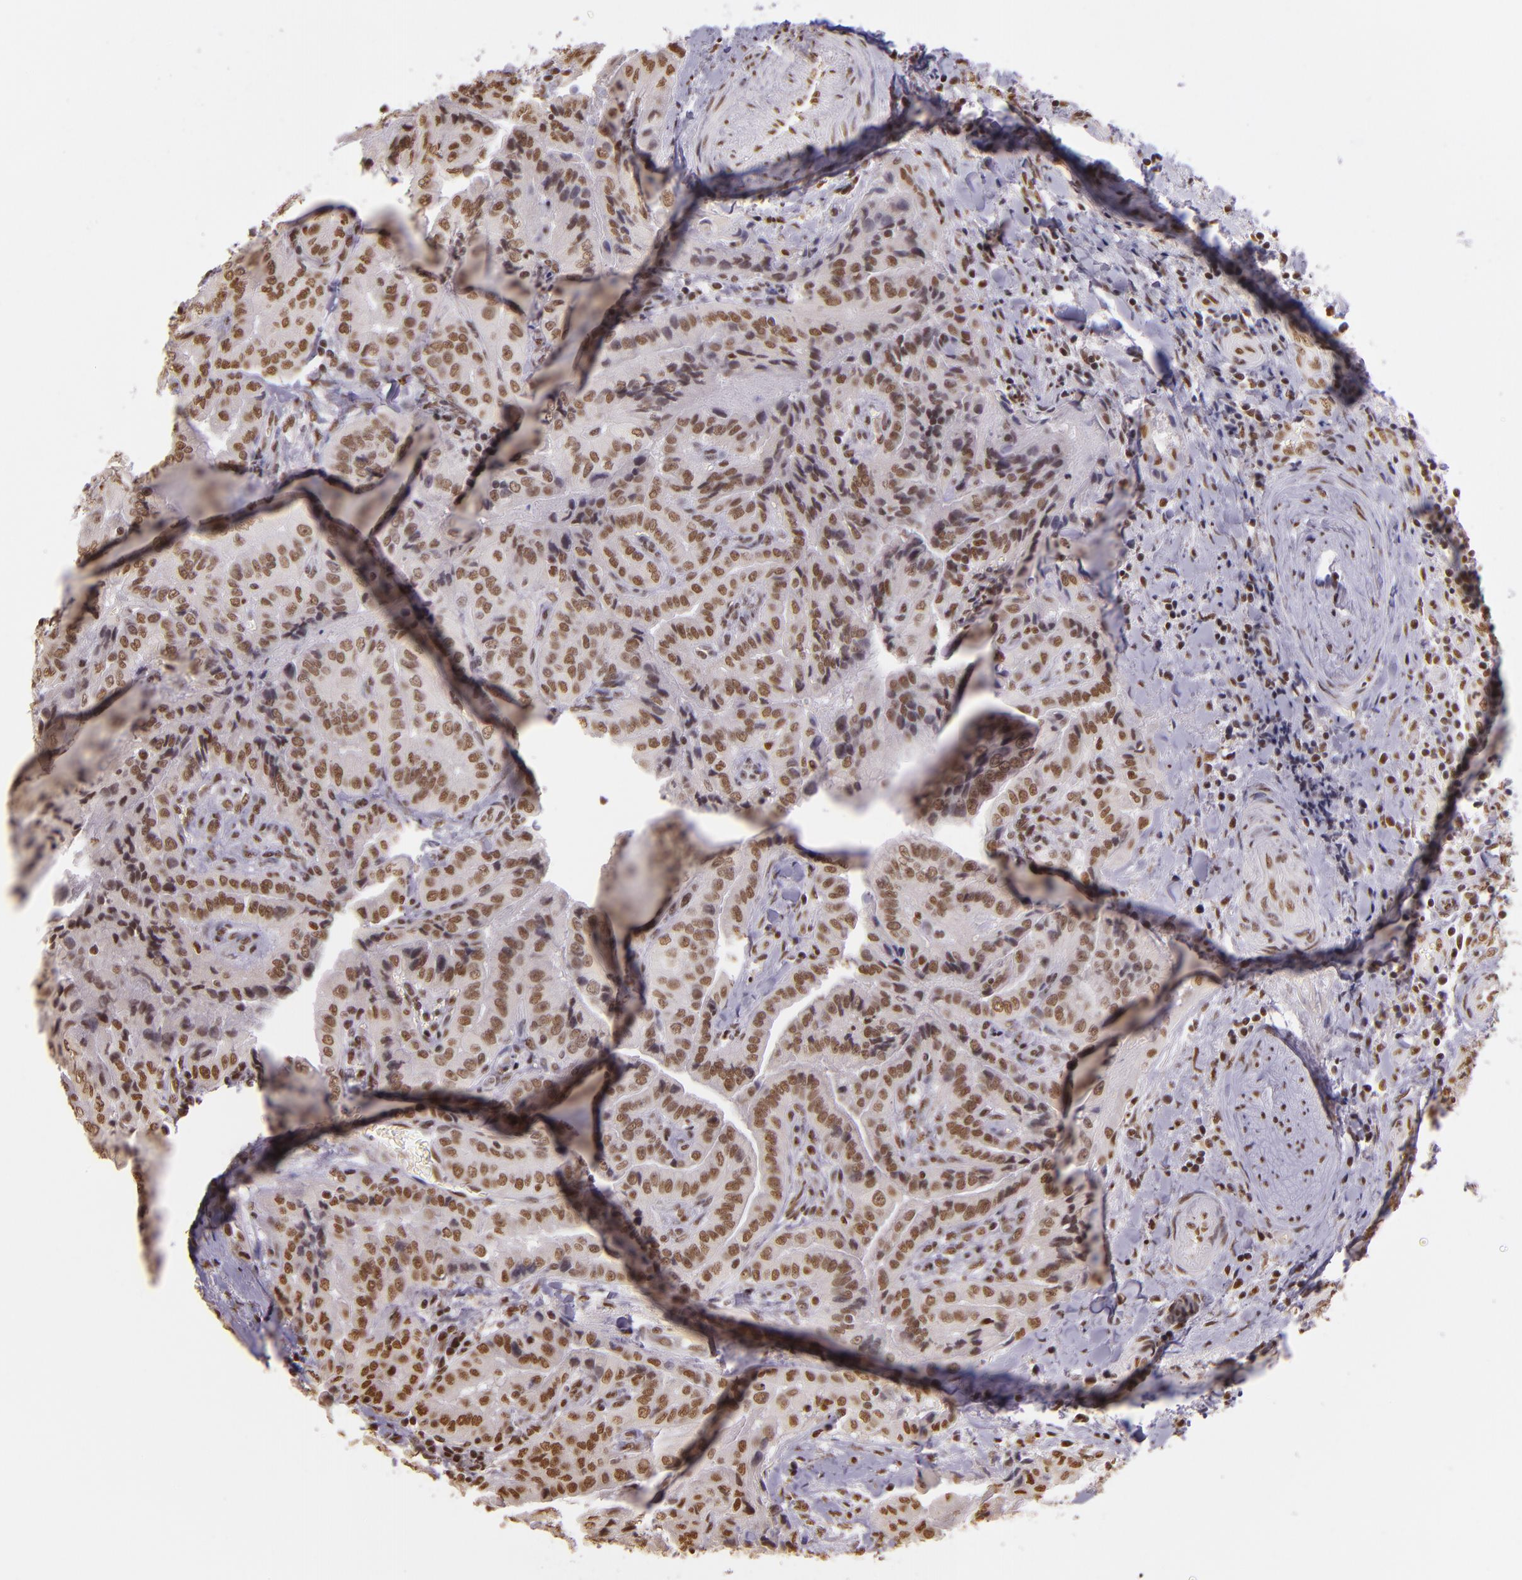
{"staining": {"intensity": "moderate", "quantity": ">75%", "location": "nuclear"}, "tissue": "thyroid cancer", "cell_type": "Tumor cells", "image_type": "cancer", "snomed": [{"axis": "morphology", "description": "Papillary adenocarcinoma, NOS"}, {"axis": "topography", "description": "Thyroid gland"}], "caption": "Protein expression analysis of thyroid papillary adenocarcinoma demonstrates moderate nuclear positivity in about >75% of tumor cells.", "gene": "USF1", "patient": {"sex": "female", "age": 71}}